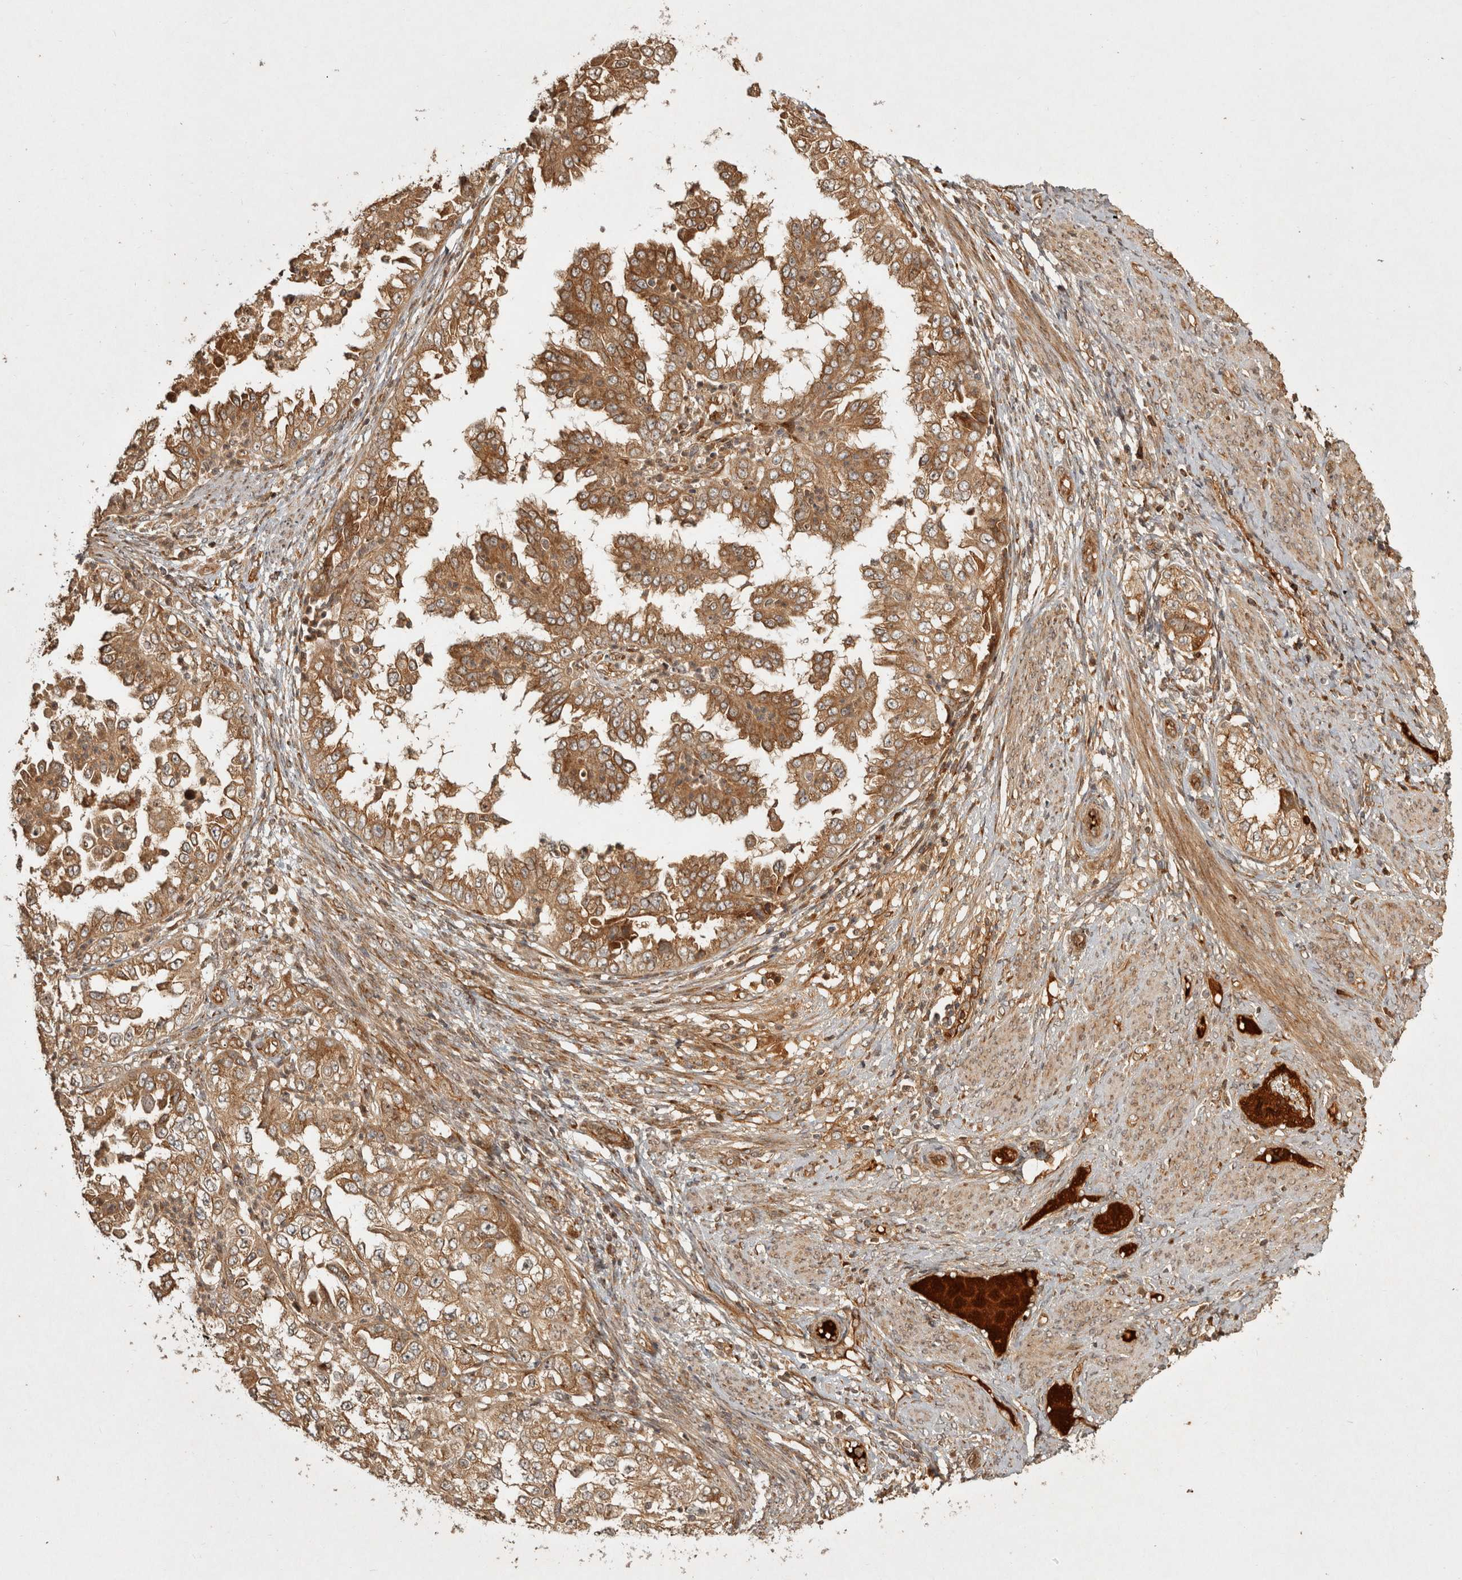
{"staining": {"intensity": "moderate", "quantity": ">75%", "location": "cytoplasmic/membranous"}, "tissue": "endometrial cancer", "cell_type": "Tumor cells", "image_type": "cancer", "snomed": [{"axis": "morphology", "description": "Adenocarcinoma, NOS"}, {"axis": "topography", "description": "Endometrium"}], "caption": "Endometrial cancer (adenocarcinoma) stained for a protein shows moderate cytoplasmic/membranous positivity in tumor cells. (DAB (3,3'-diaminobenzidine) IHC with brightfield microscopy, high magnification).", "gene": "CAMSAP2", "patient": {"sex": "female", "age": 85}}